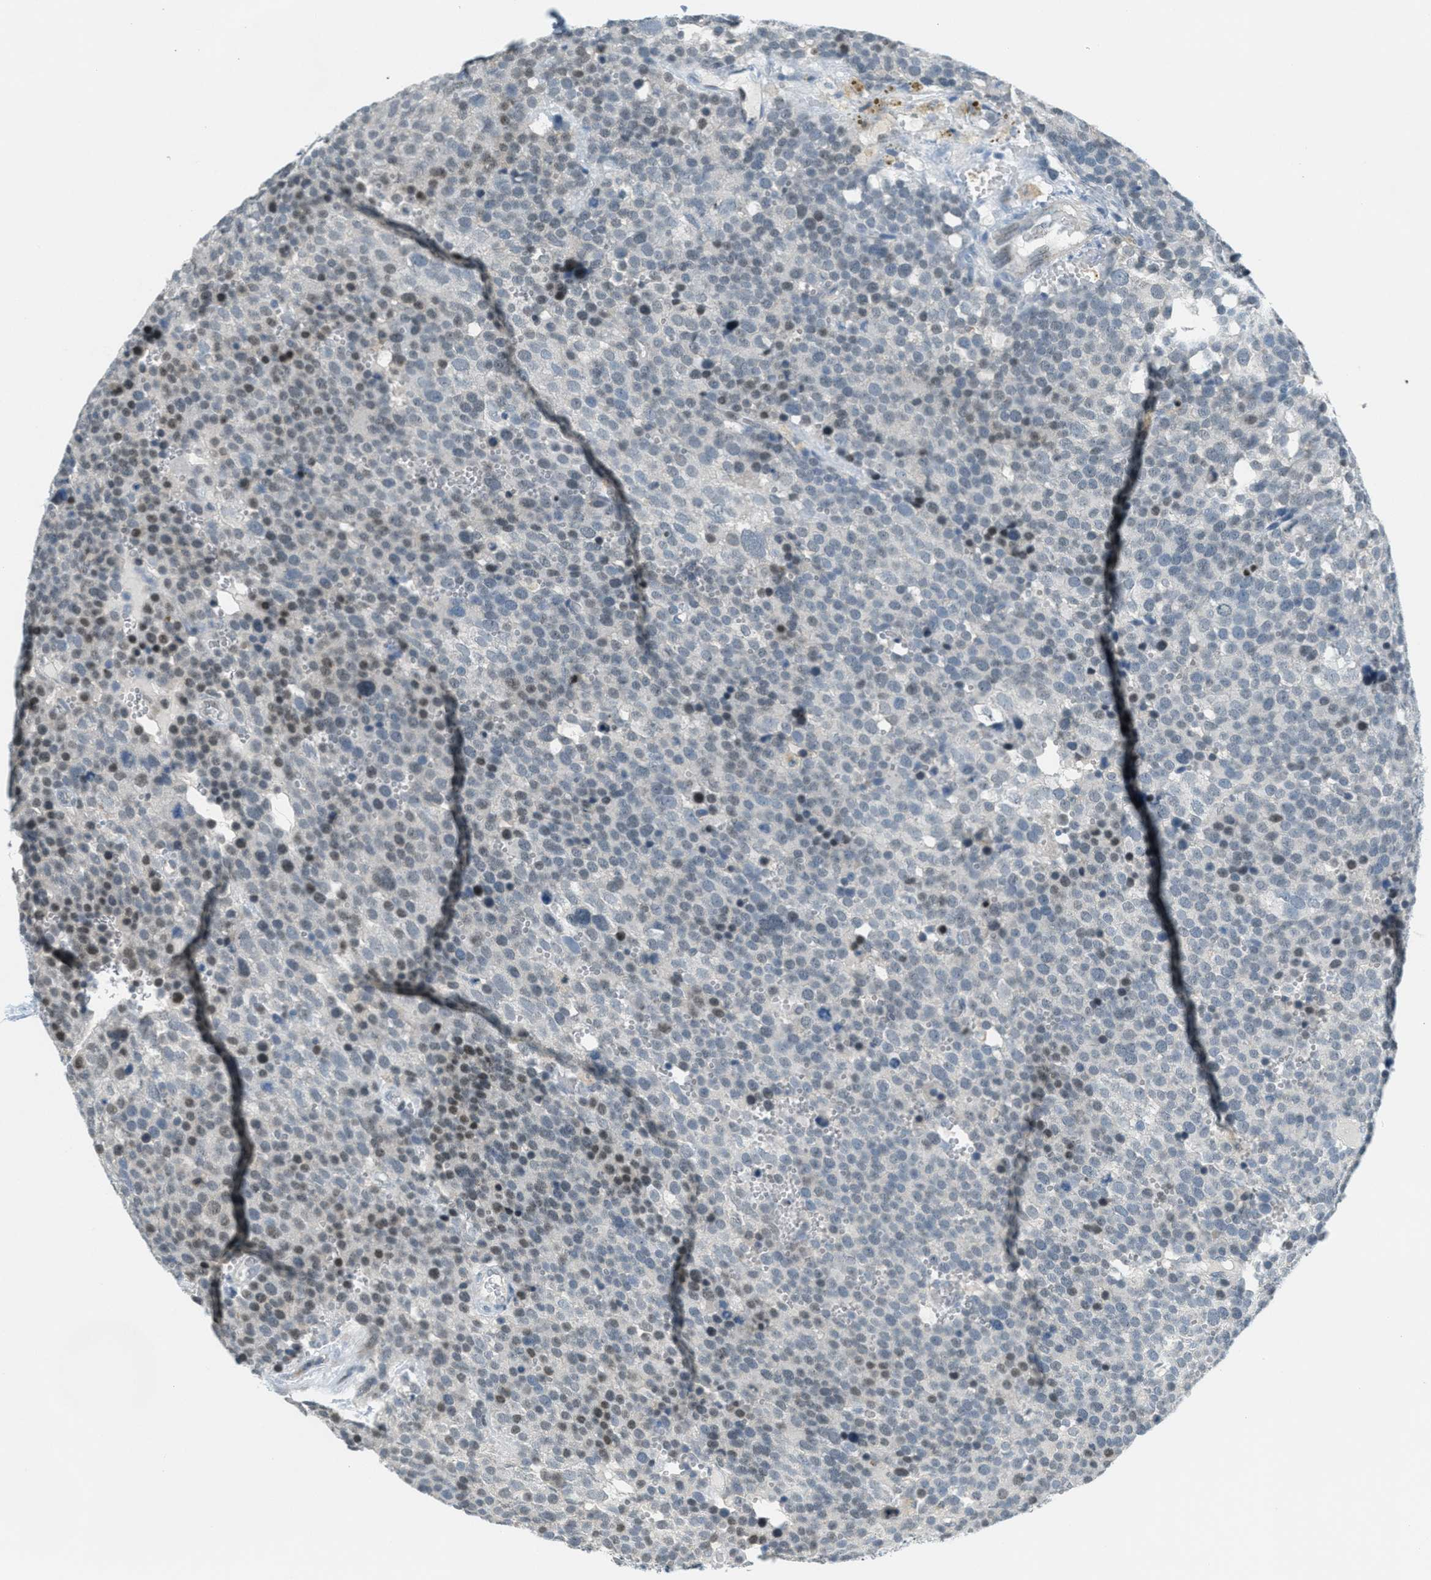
{"staining": {"intensity": "moderate", "quantity": "<25%", "location": "nuclear"}, "tissue": "testis cancer", "cell_type": "Tumor cells", "image_type": "cancer", "snomed": [{"axis": "morphology", "description": "Seminoma, NOS"}, {"axis": "topography", "description": "Testis"}], "caption": "Immunohistochemical staining of testis cancer (seminoma) exhibits low levels of moderate nuclear protein expression in about <25% of tumor cells. (DAB = brown stain, brightfield microscopy at high magnification).", "gene": "FYN", "patient": {"sex": "male", "age": 71}}